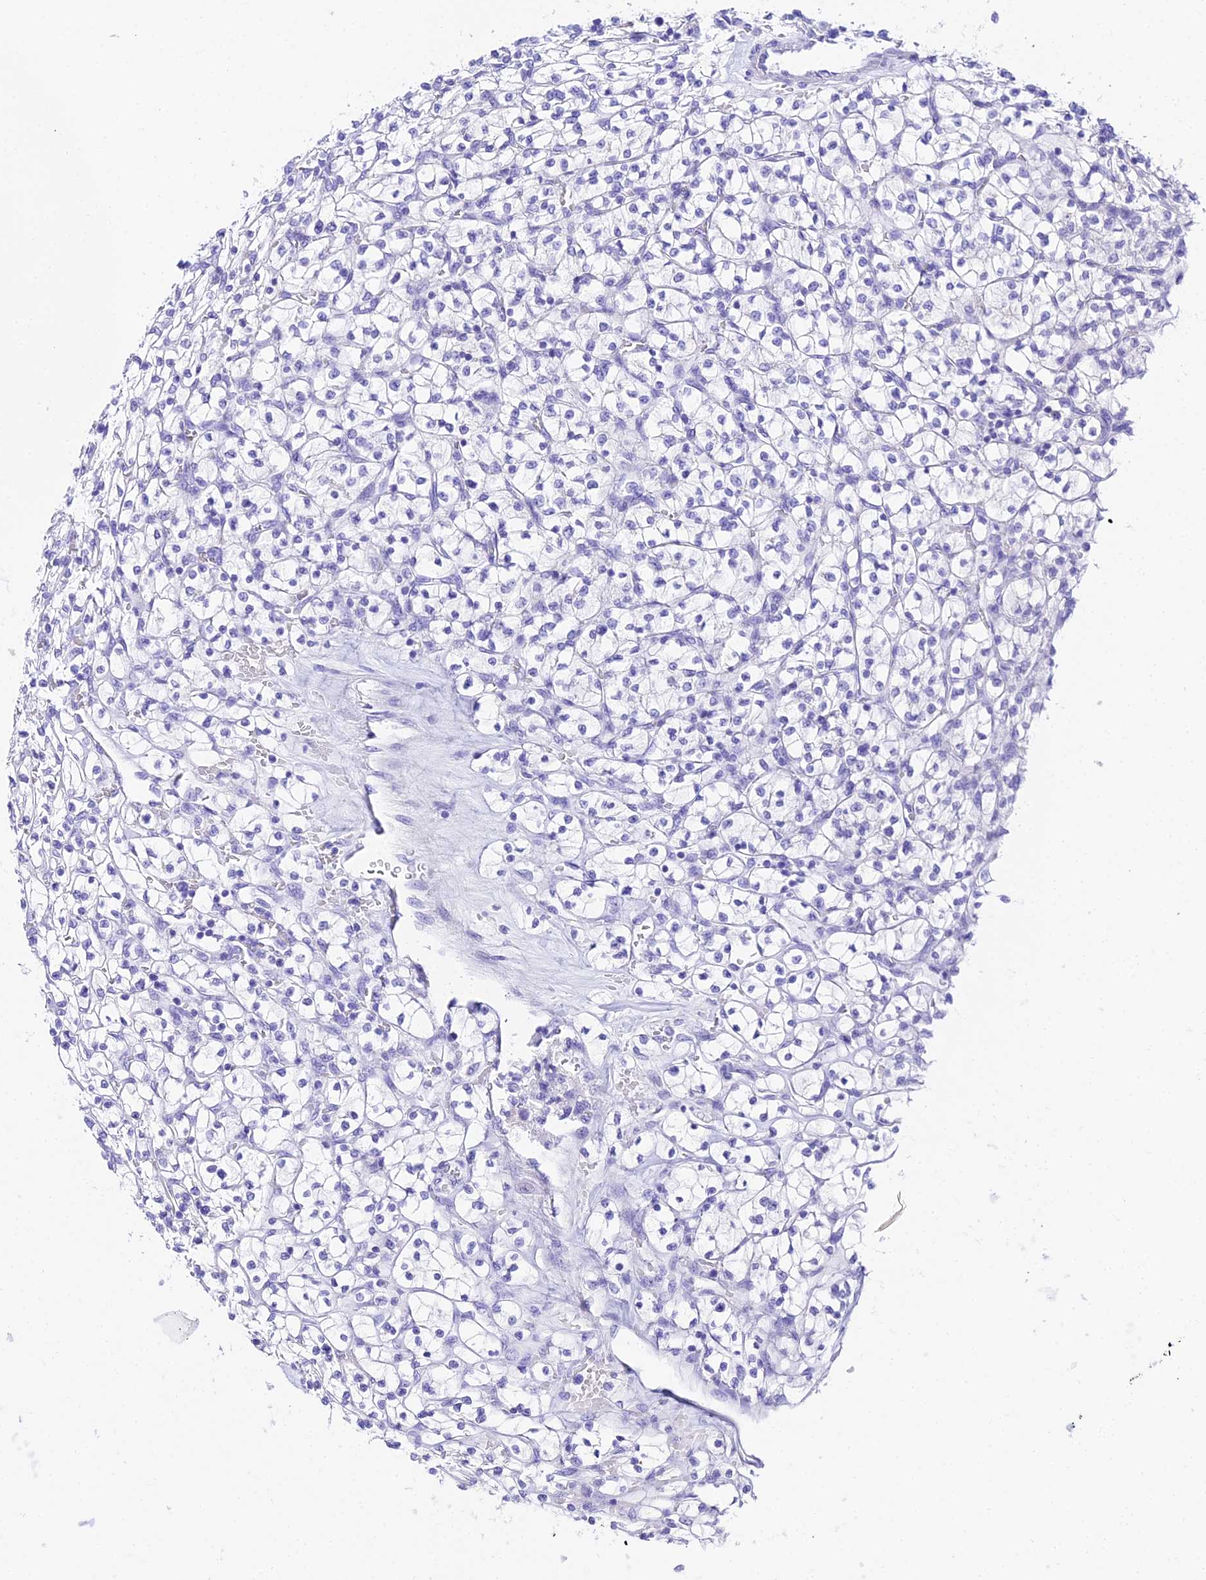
{"staining": {"intensity": "negative", "quantity": "none", "location": "none"}, "tissue": "renal cancer", "cell_type": "Tumor cells", "image_type": "cancer", "snomed": [{"axis": "morphology", "description": "Adenocarcinoma, NOS"}, {"axis": "topography", "description": "Kidney"}], "caption": "Protein analysis of renal adenocarcinoma displays no significant positivity in tumor cells.", "gene": "TRMT44", "patient": {"sex": "female", "age": 64}}